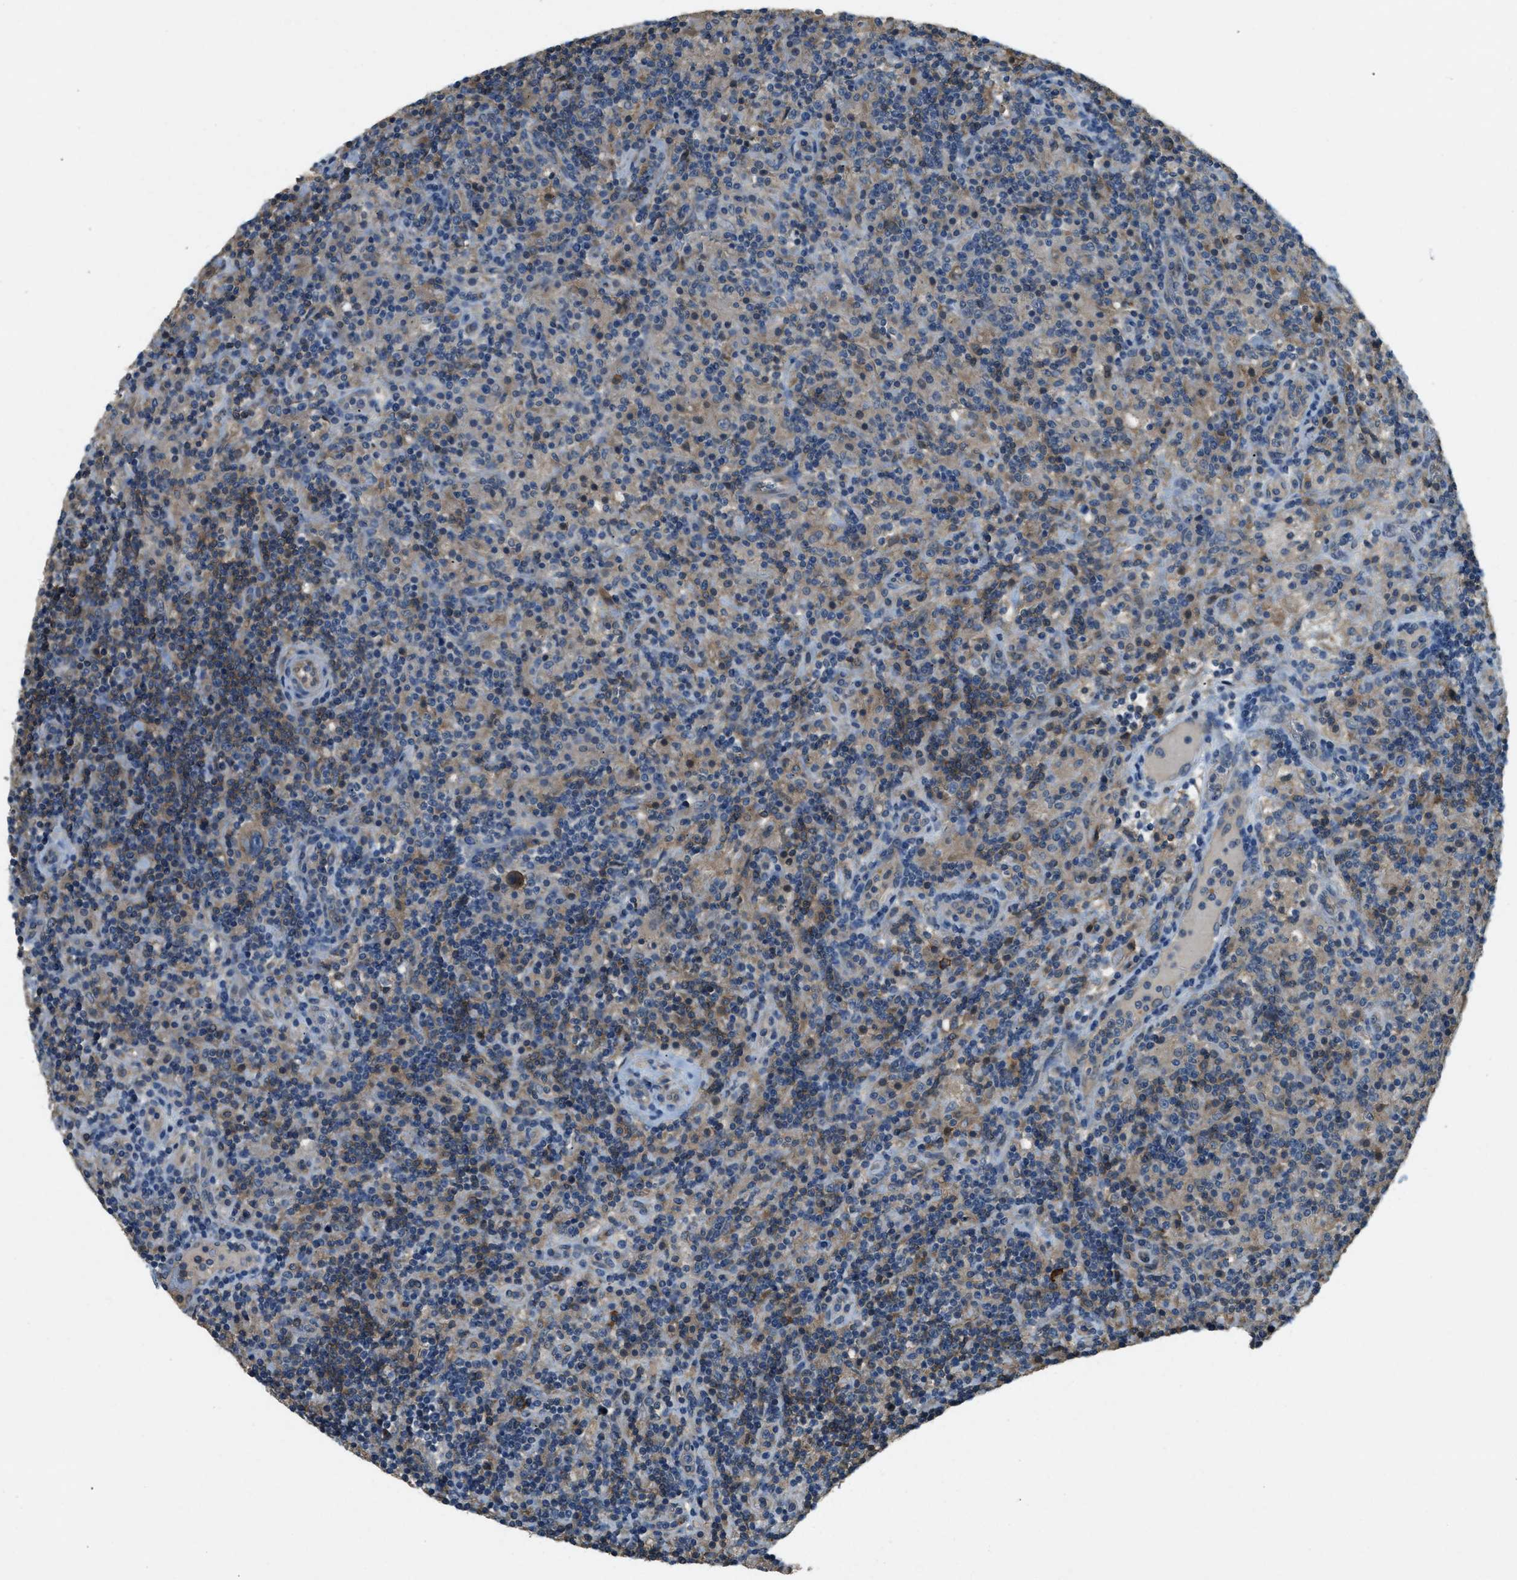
{"staining": {"intensity": "weak", "quantity": ">75%", "location": "cytoplasmic/membranous"}, "tissue": "lymphoma", "cell_type": "Tumor cells", "image_type": "cancer", "snomed": [{"axis": "morphology", "description": "Hodgkin's disease, NOS"}, {"axis": "topography", "description": "Lymph node"}], "caption": "Immunohistochemical staining of human lymphoma demonstrates low levels of weak cytoplasmic/membranous positivity in approximately >75% of tumor cells. (DAB = brown stain, brightfield microscopy at high magnification).", "gene": "CFLAR", "patient": {"sex": "male", "age": 70}}